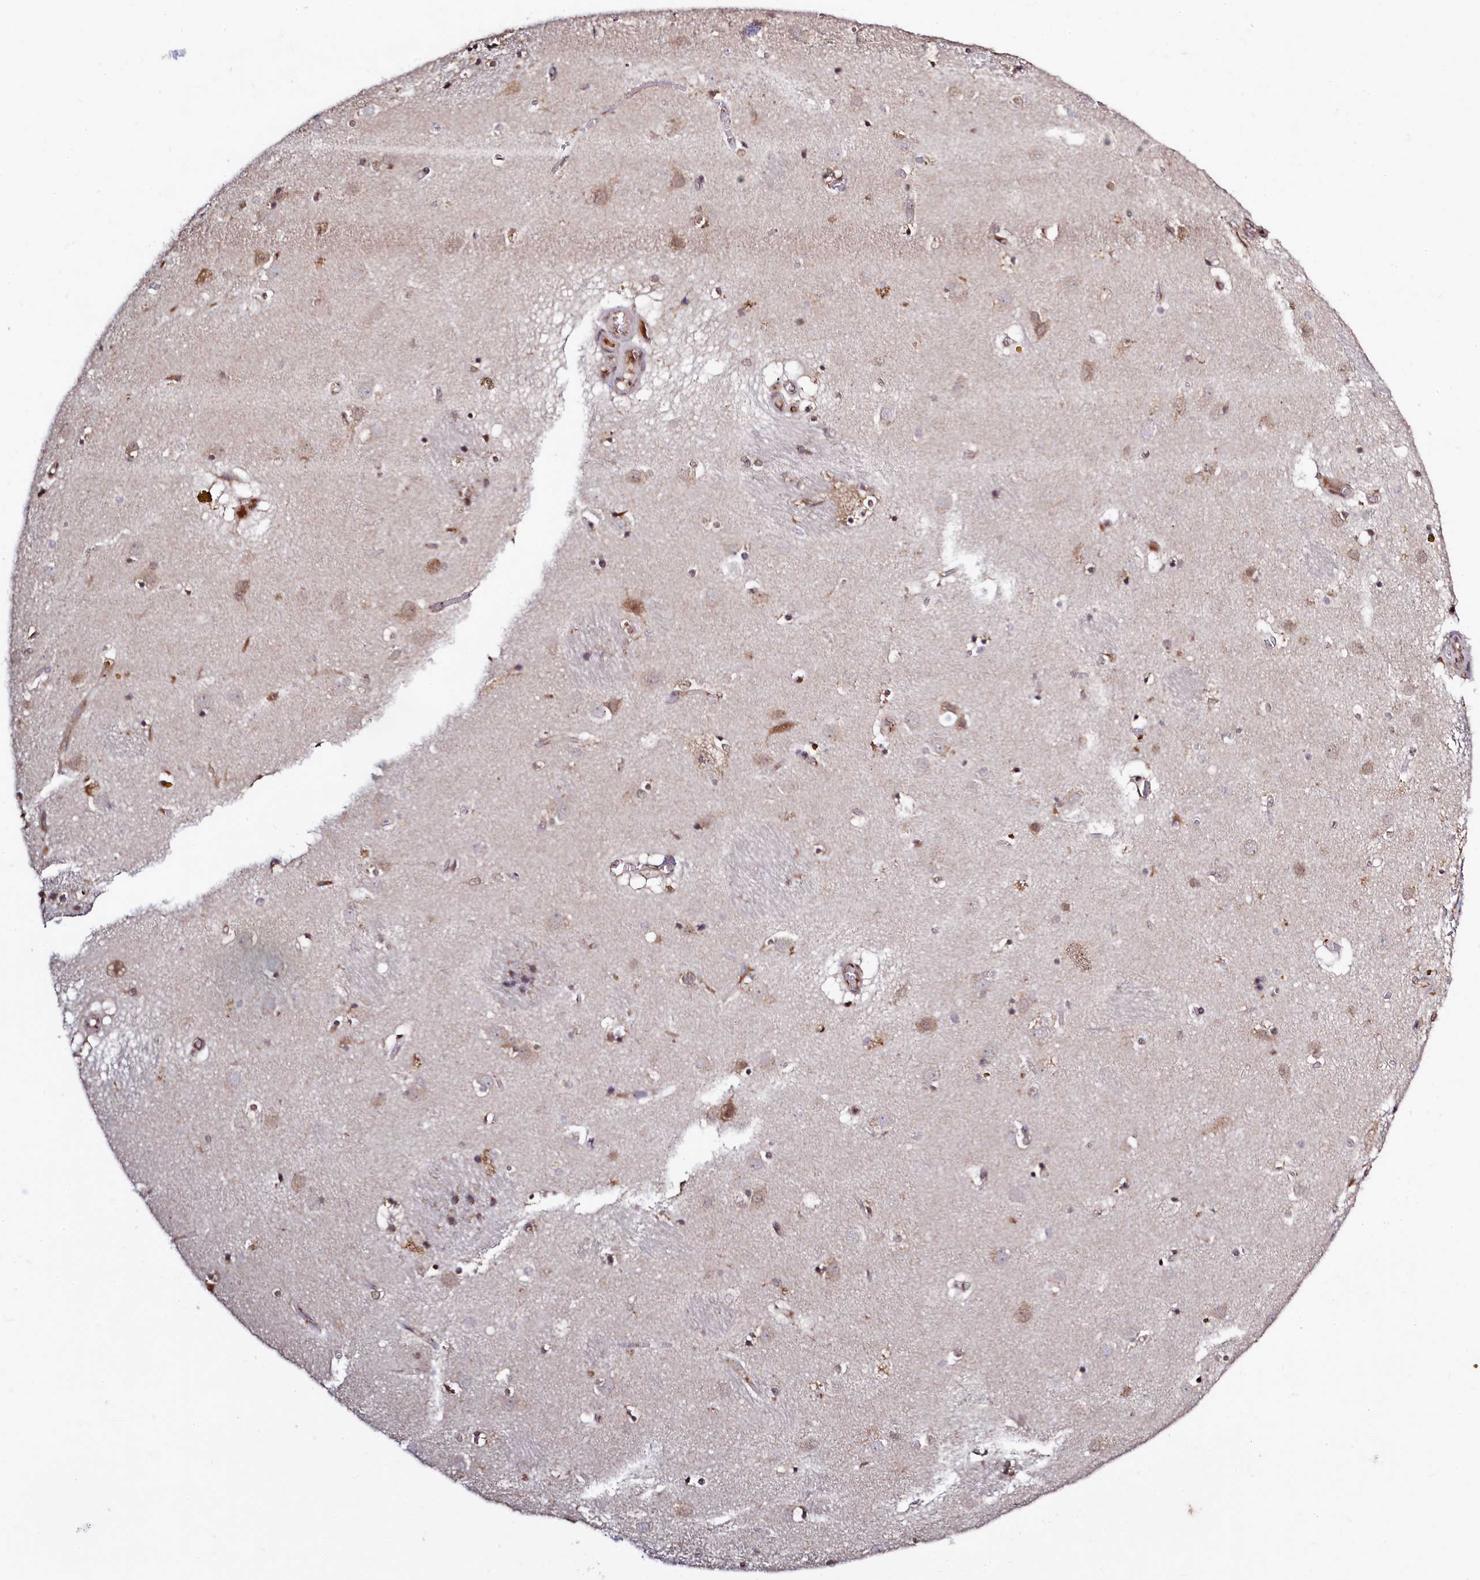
{"staining": {"intensity": "weak", "quantity": "<25%", "location": "cytoplasmic/membranous"}, "tissue": "caudate", "cell_type": "Glial cells", "image_type": "normal", "snomed": [{"axis": "morphology", "description": "Normal tissue, NOS"}, {"axis": "topography", "description": "Lateral ventricle wall"}], "caption": "The photomicrograph shows no significant positivity in glial cells of caudate. Nuclei are stained in blue.", "gene": "SEC24C", "patient": {"sex": "male", "age": 70}}